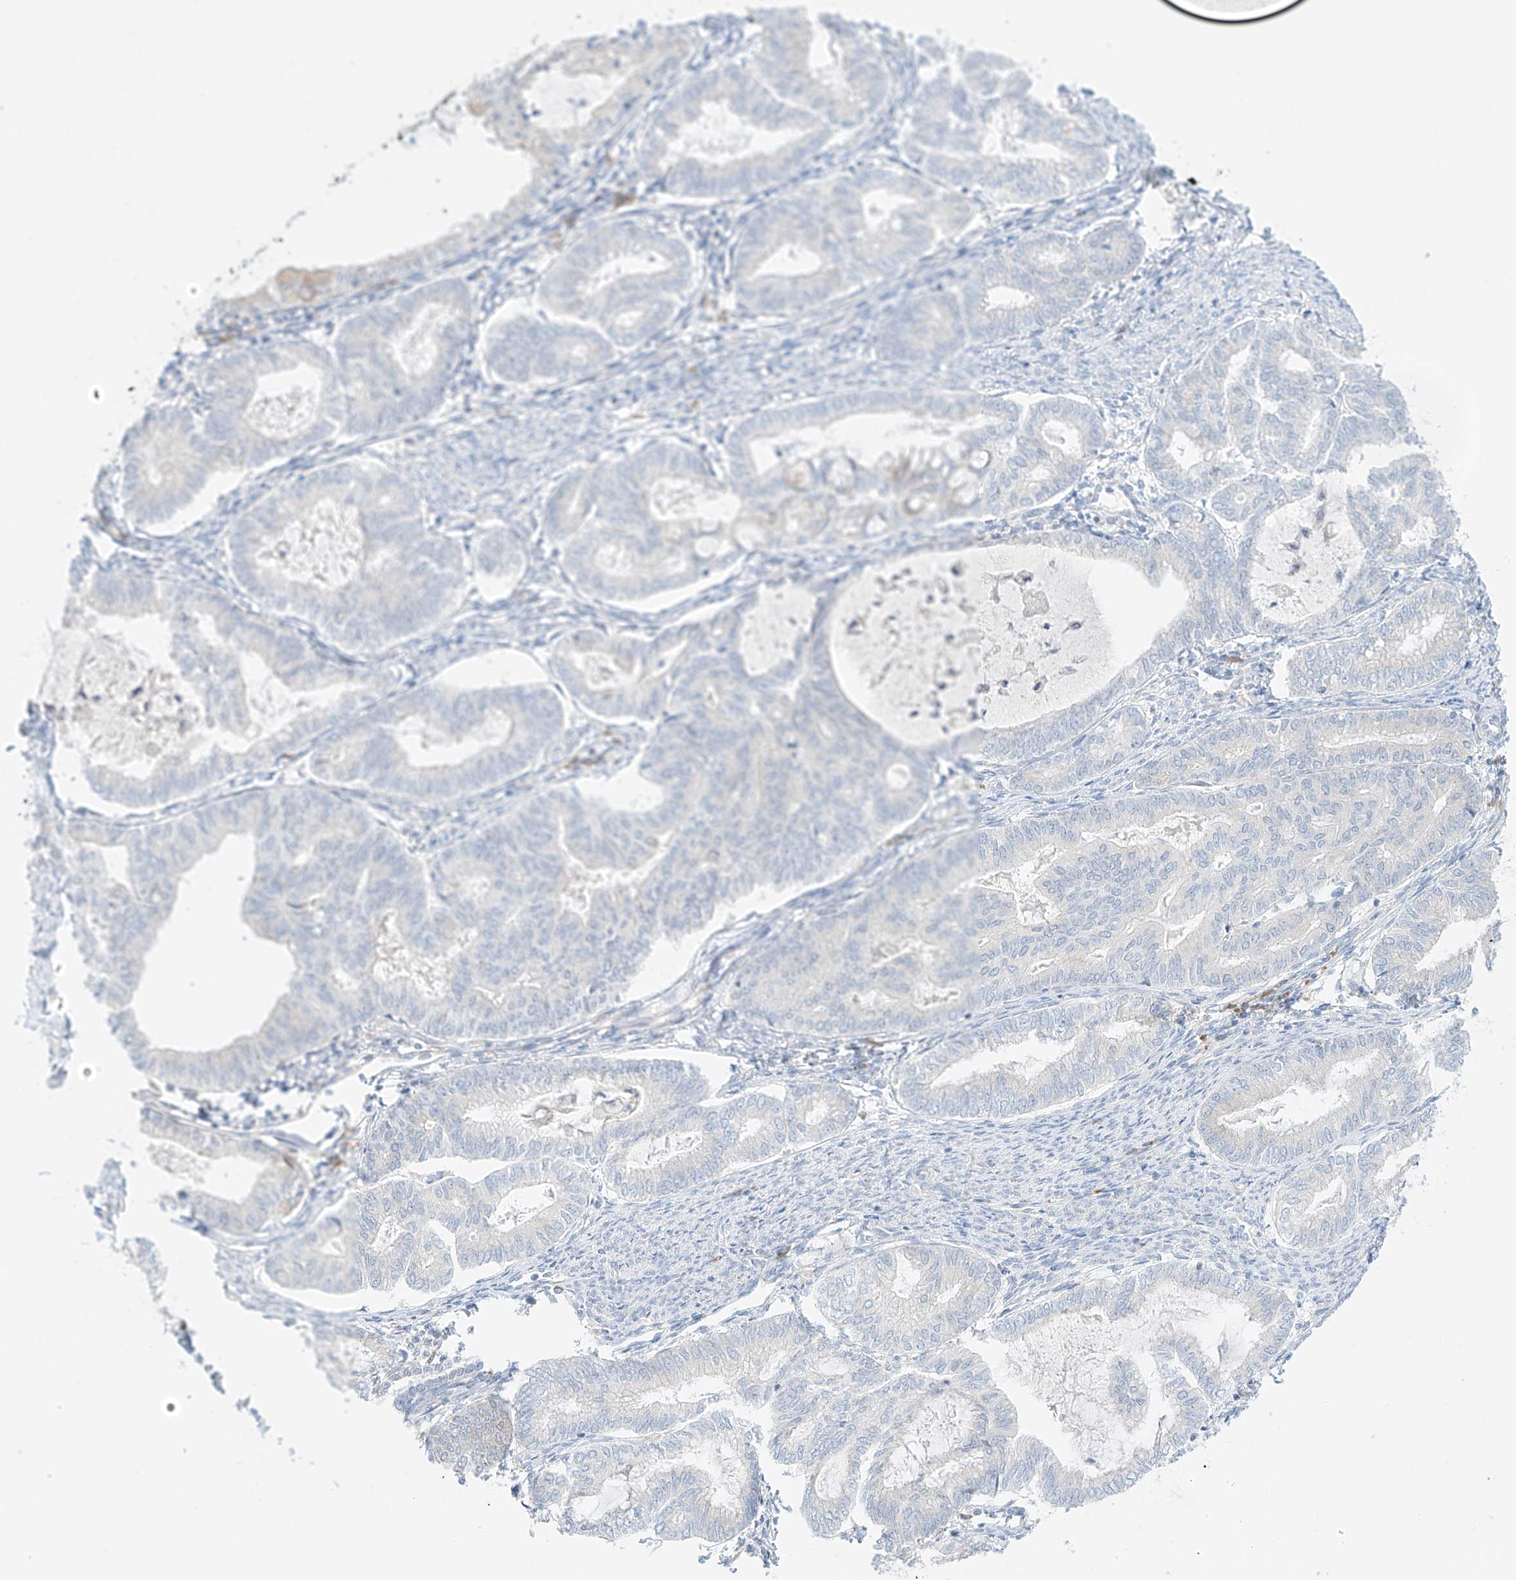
{"staining": {"intensity": "negative", "quantity": "none", "location": "none"}, "tissue": "endometrial cancer", "cell_type": "Tumor cells", "image_type": "cancer", "snomed": [{"axis": "morphology", "description": "Adenocarcinoma, NOS"}, {"axis": "topography", "description": "Endometrium"}], "caption": "This is a image of immunohistochemistry staining of endometrial cancer (adenocarcinoma), which shows no positivity in tumor cells.", "gene": "SYTL3", "patient": {"sex": "female", "age": 79}}